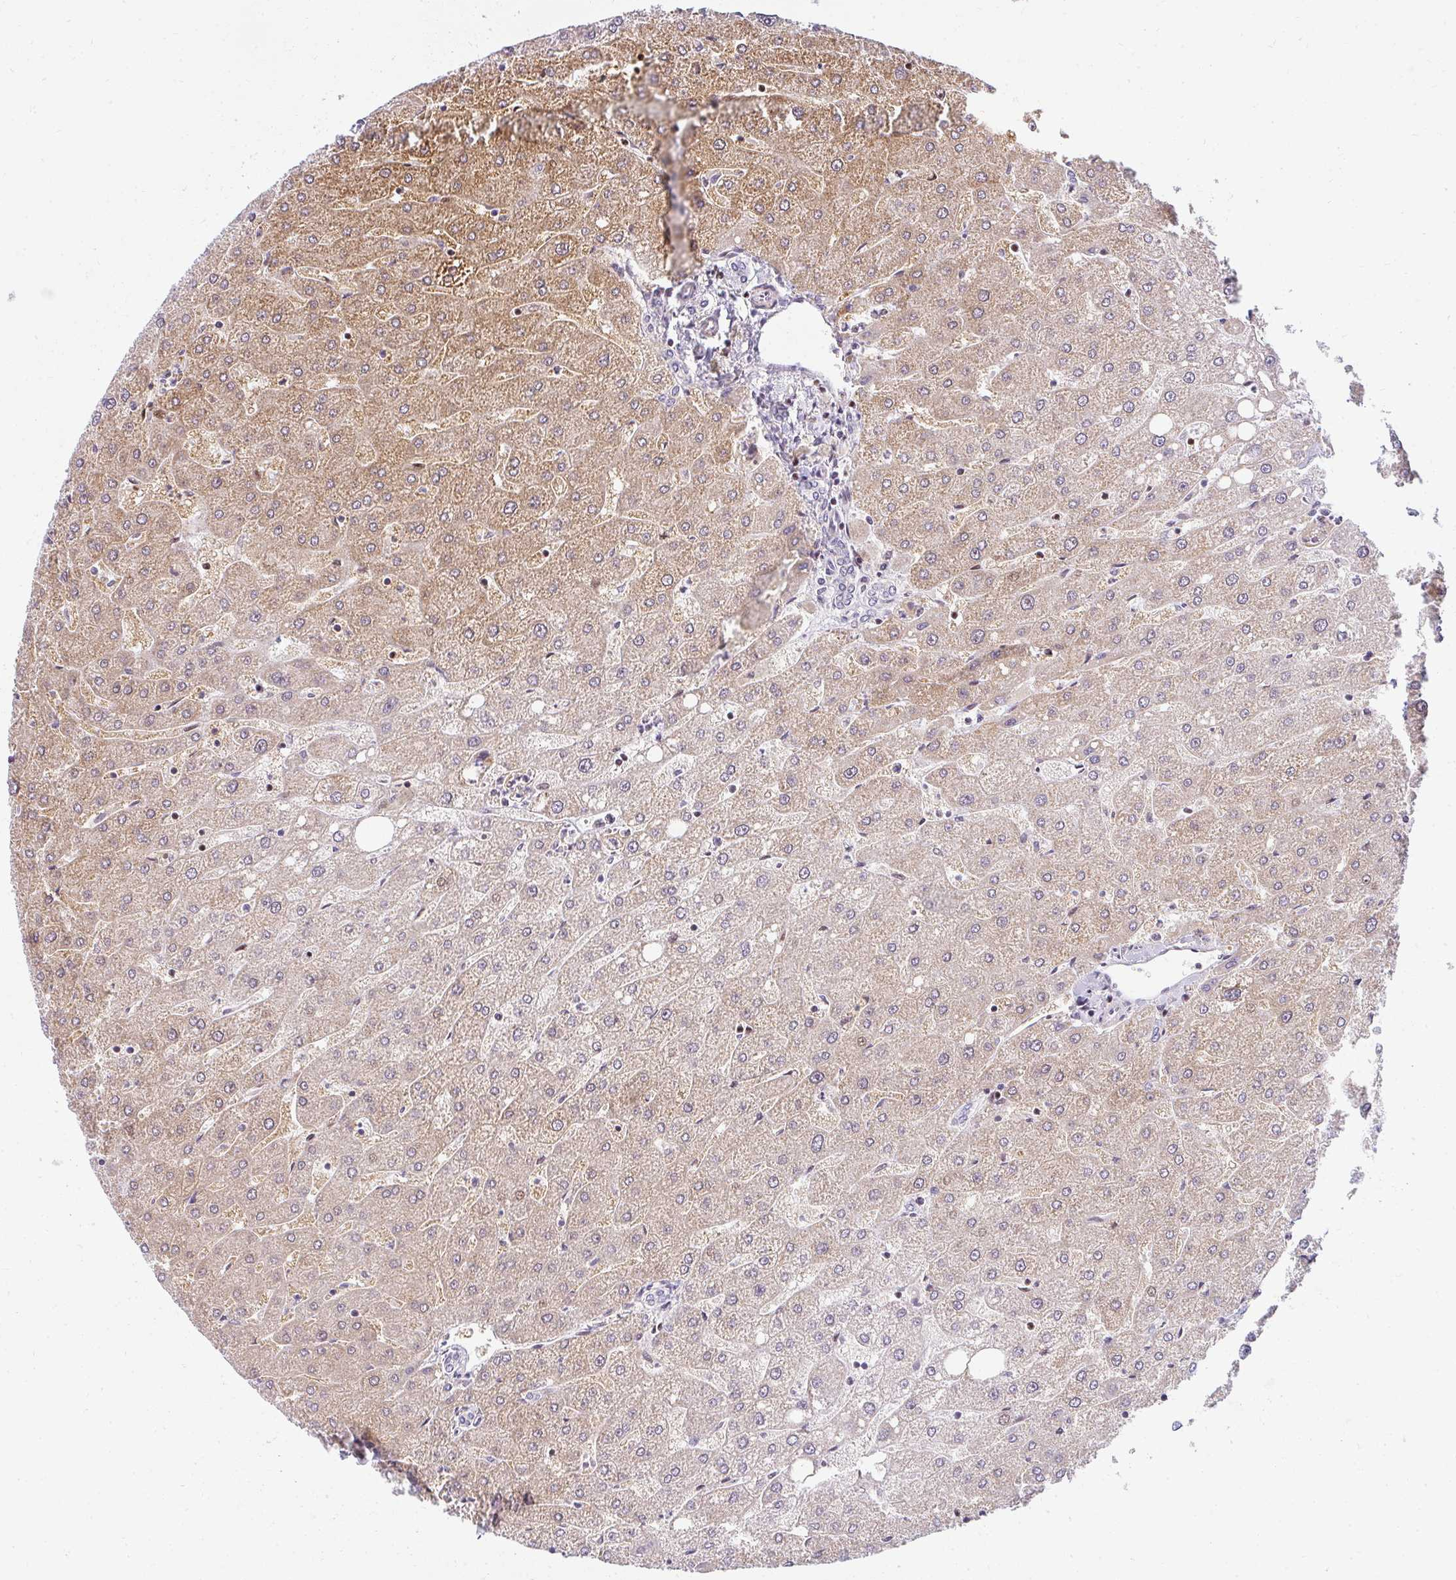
{"staining": {"intensity": "negative", "quantity": "none", "location": "none"}, "tissue": "liver", "cell_type": "Cholangiocytes", "image_type": "normal", "snomed": [{"axis": "morphology", "description": "Normal tissue, NOS"}, {"axis": "topography", "description": "Liver"}], "caption": "Immunohistochemical staining of normal liver shows no significant staining in cholangiocytes.", "gene": "PLA2G5", "patient": {"sex": "male", "age": 67}}